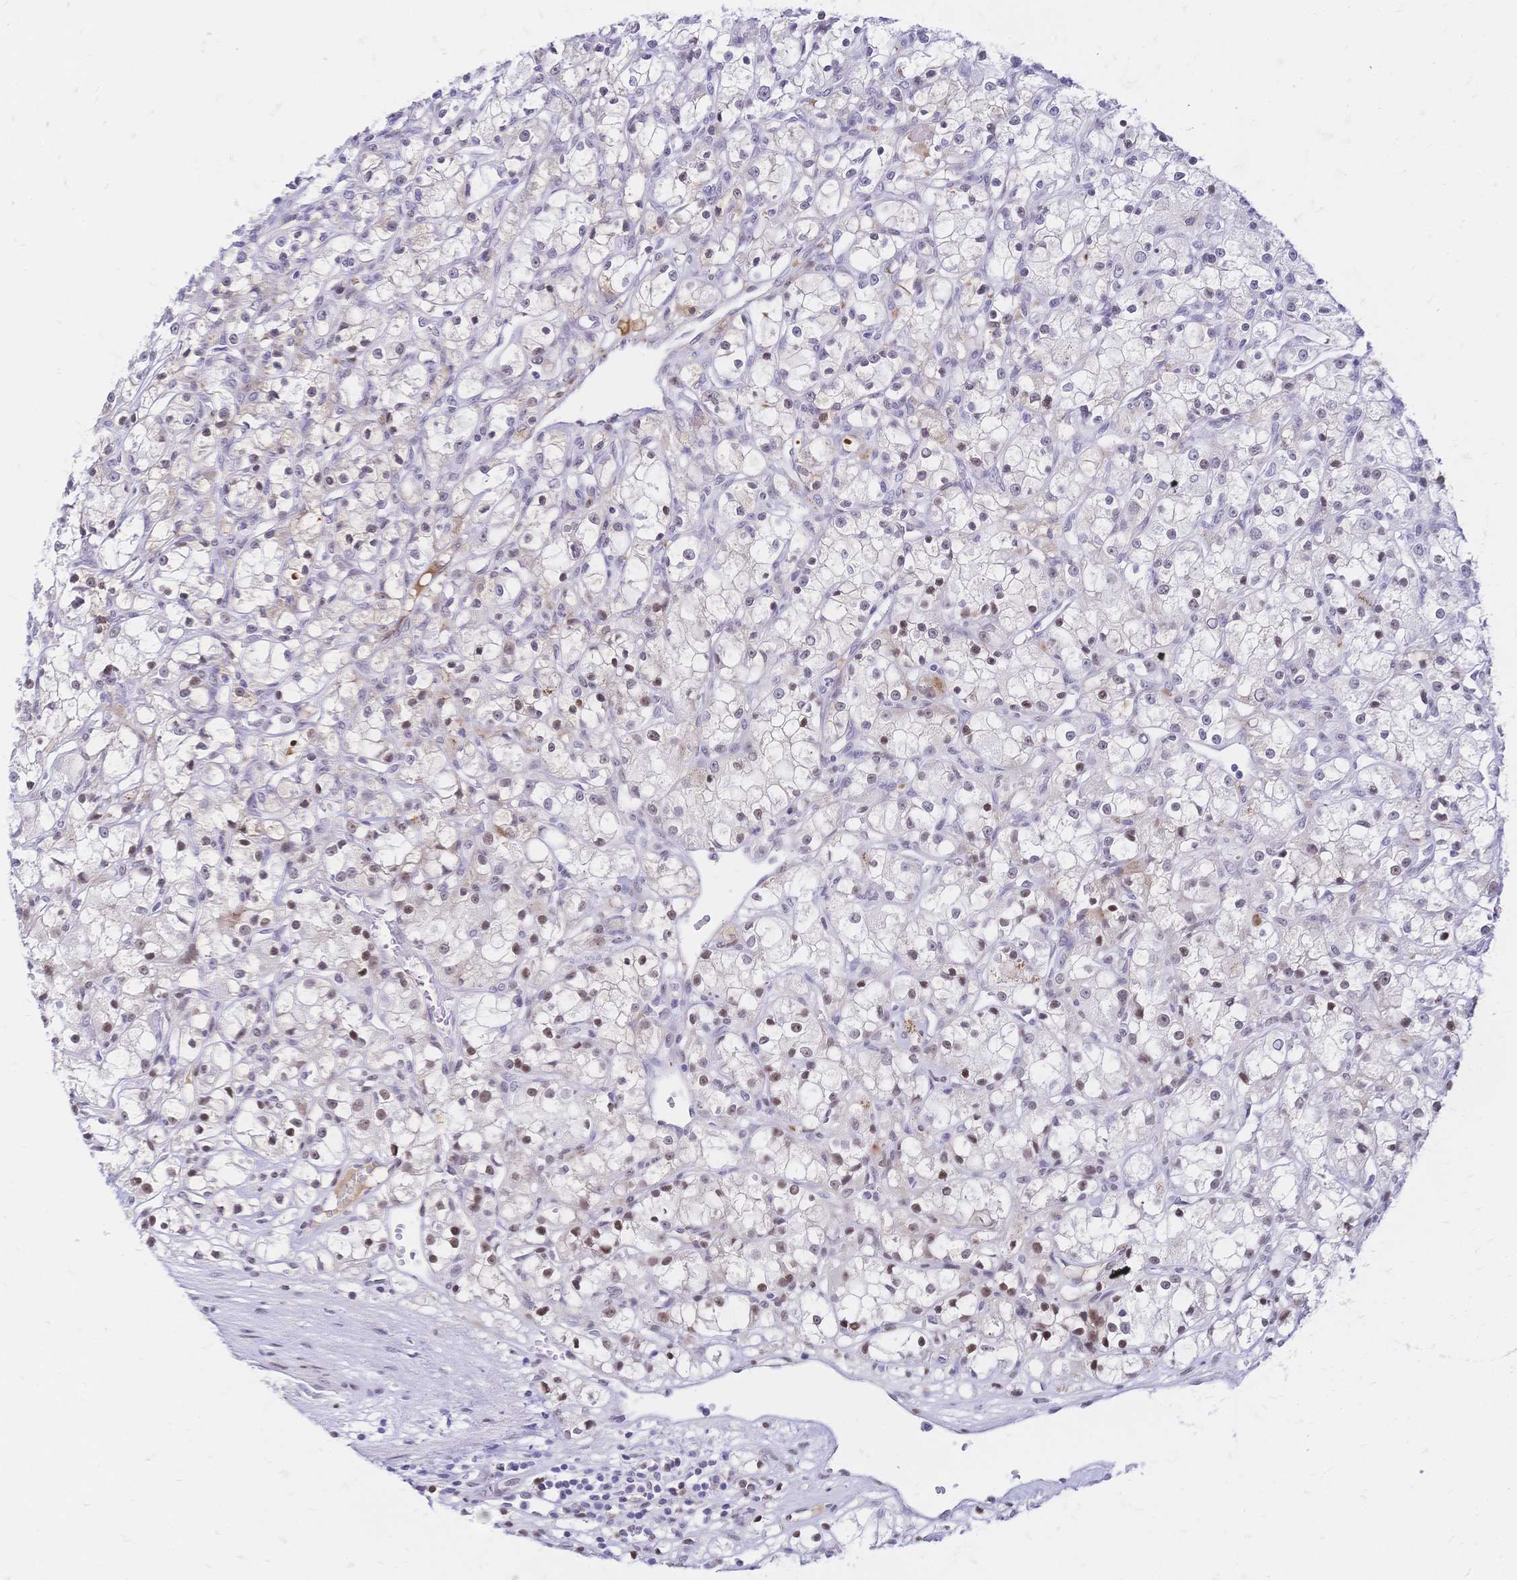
{"staining": {"intensity": "moderate", "quantity": "25%-75%", "location": "nuclear"}, "tissue": "renal cancer", "cell_type": "Tumor cells", "image_type": "cancer", "snomed": [{"axis": "morphology", "description": "Adenocarcinoma, NOS"}, {"axis": "topography", "description": "Kidney"}], "caption": "A histopathology image of renal cancer stained for a protein reveals moderate nuclear brown staining in tumor cells.", "gene": "NFIC", "patient": {"sex": "female", "age": 59}}